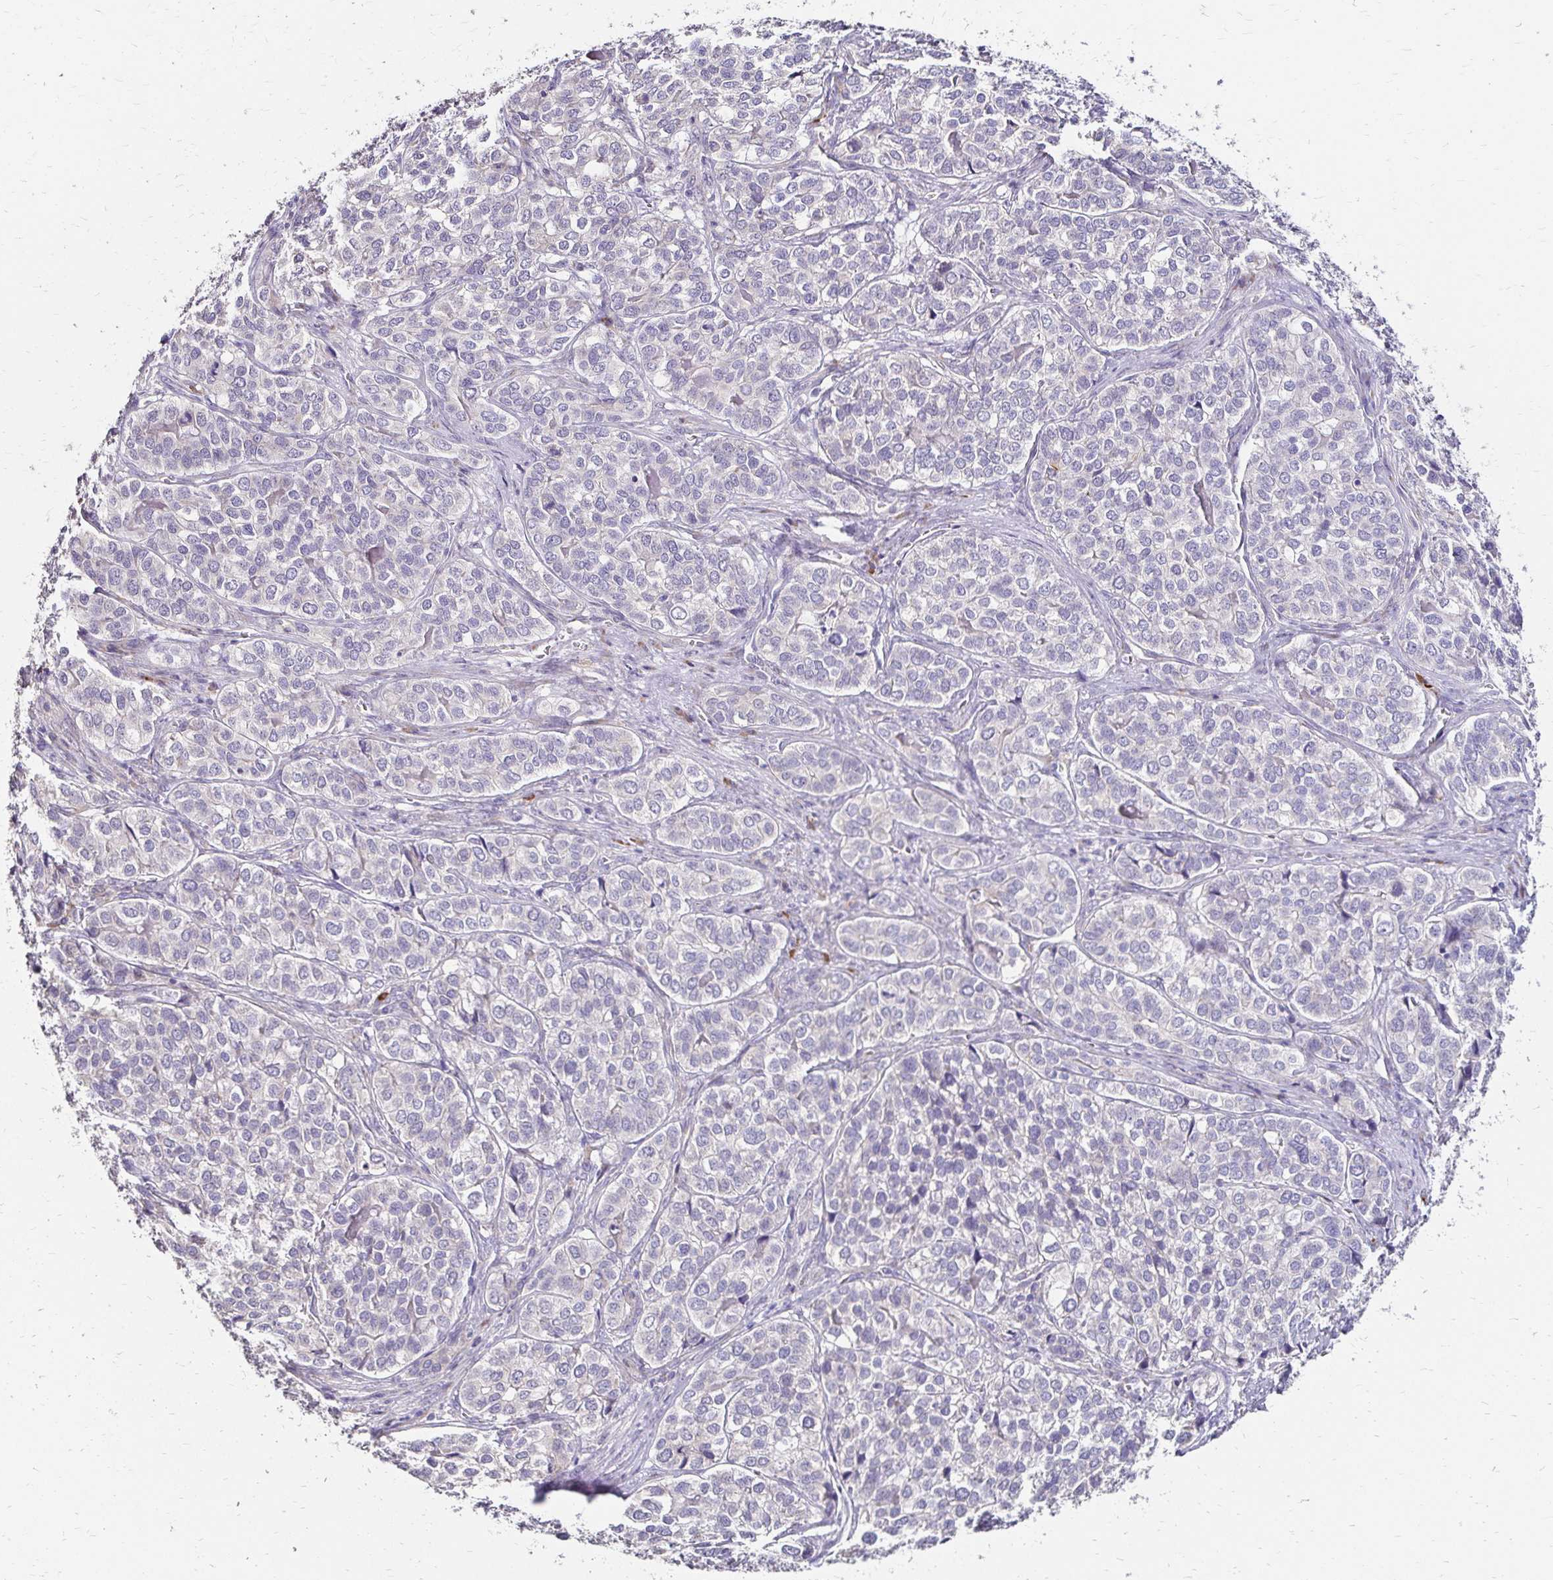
{"staining": {"intensity": "negative", "quantity": "none", "location": "none"}, "tissue": "liver cancer", "cell_type": "Tumor cells", "image_type": "cancer", "snomed": [{"axis": "morphology", "description": "Cholangiocarcinoma"}, {"axis": "topography", "description": "Liver"}], "caption": "DAB (3,3'-diaminobenzidine) immunohistochemical staining of liver cancer (cholangiocarcinoma) exhibits no significant positivity in tumor cells. (IHC, brightfield microscopy, high magnification).", "gene": "PRIMA1", "patient": {"sex": "male", "age": 56}}